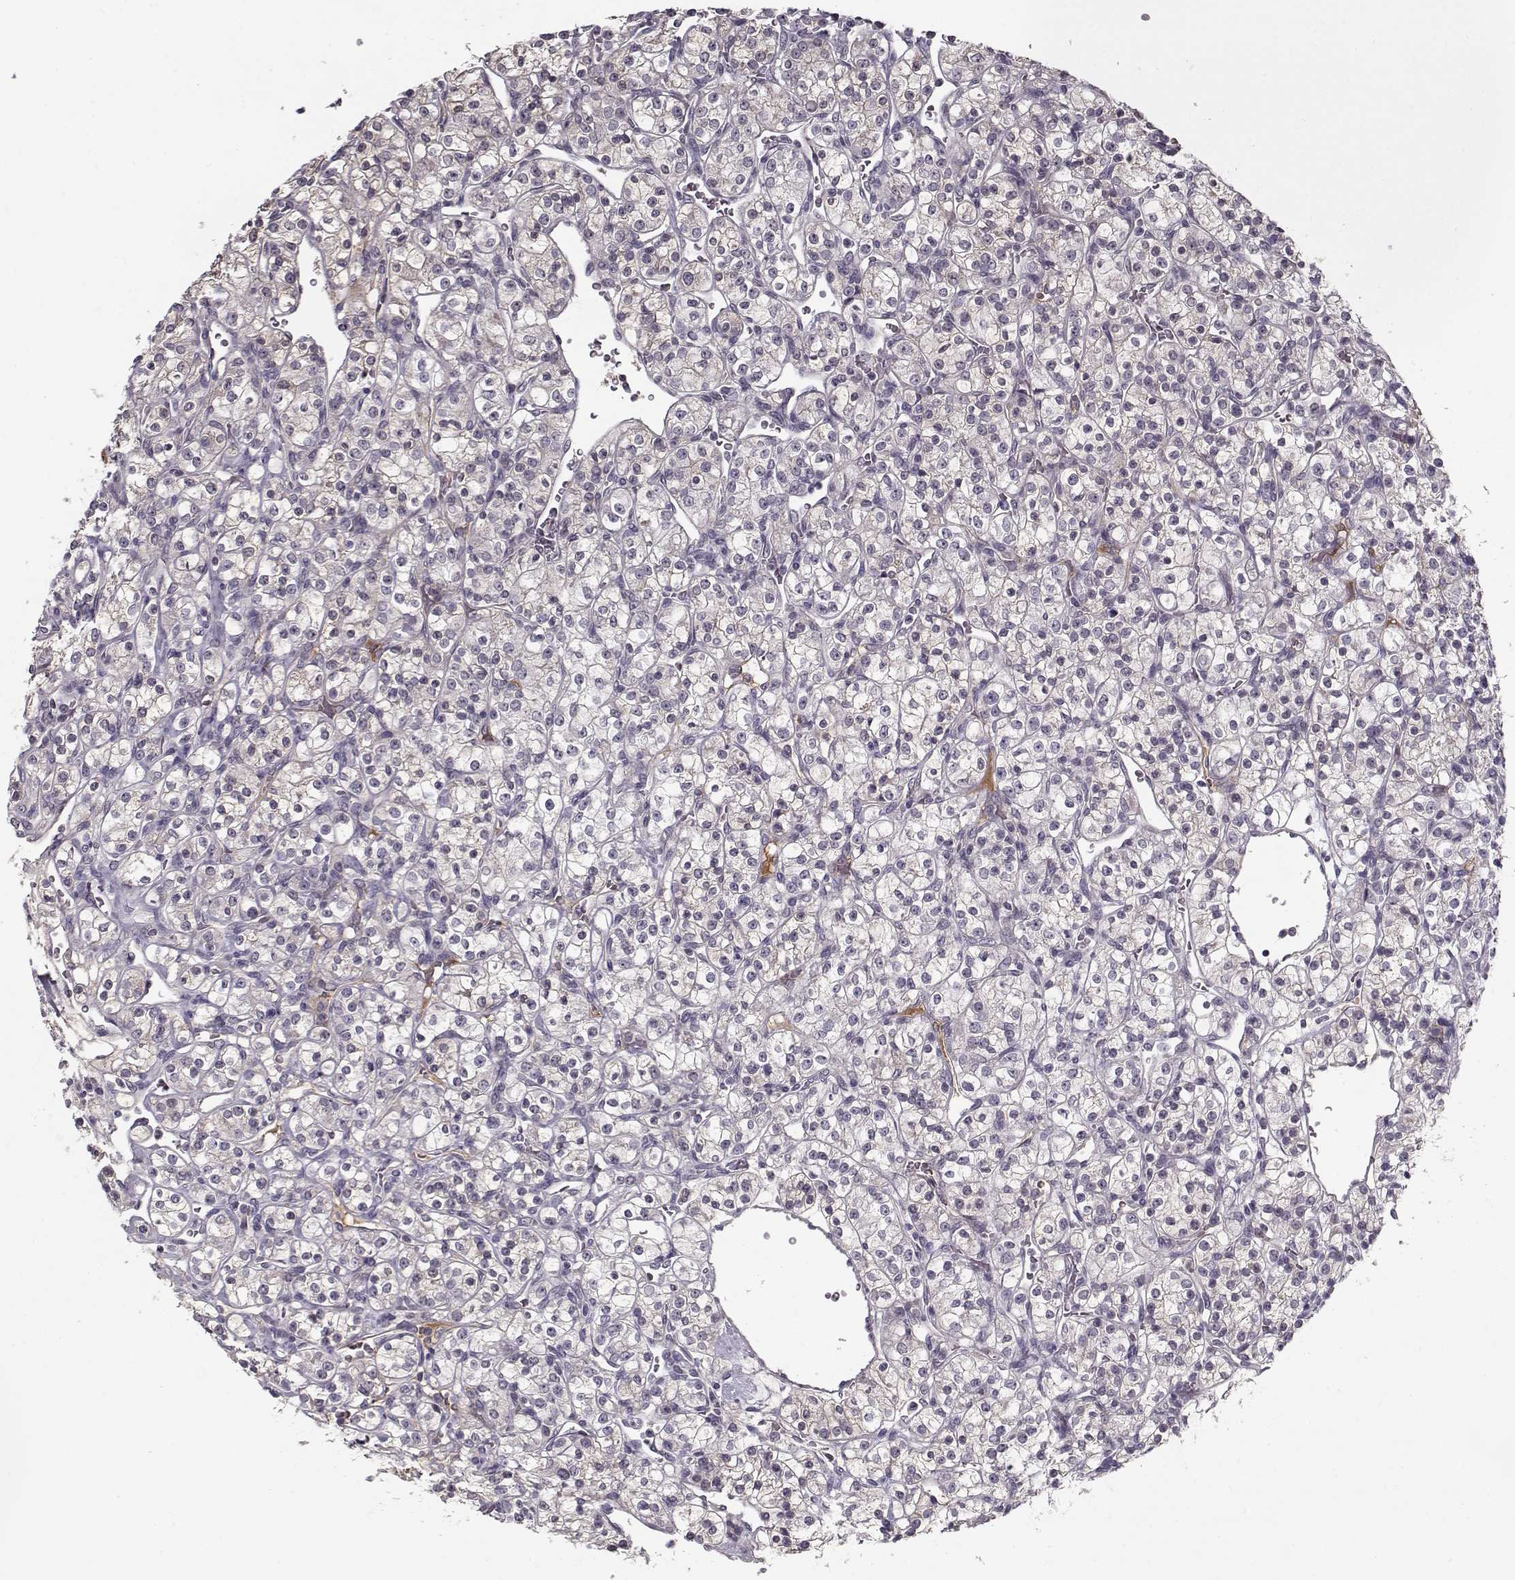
{"staining": {"intensity": "negative", "quantity": "none", "location": "none"}, "tissue": "renal cancer", "cell_type": "Tumor cells", "image_type": "cancer", "snomed": [{"axis": "morphology", "description": "Adenocarcinoma, NOS"}, {"axis": "topography", "description": "Kidney"}], "caption": "This is an IHC micrograph of human renal adenocarcinoma. There is no positivity in tumor cells.", "gene": "AFM", "patient": {"sex": "male", "age": 77}}